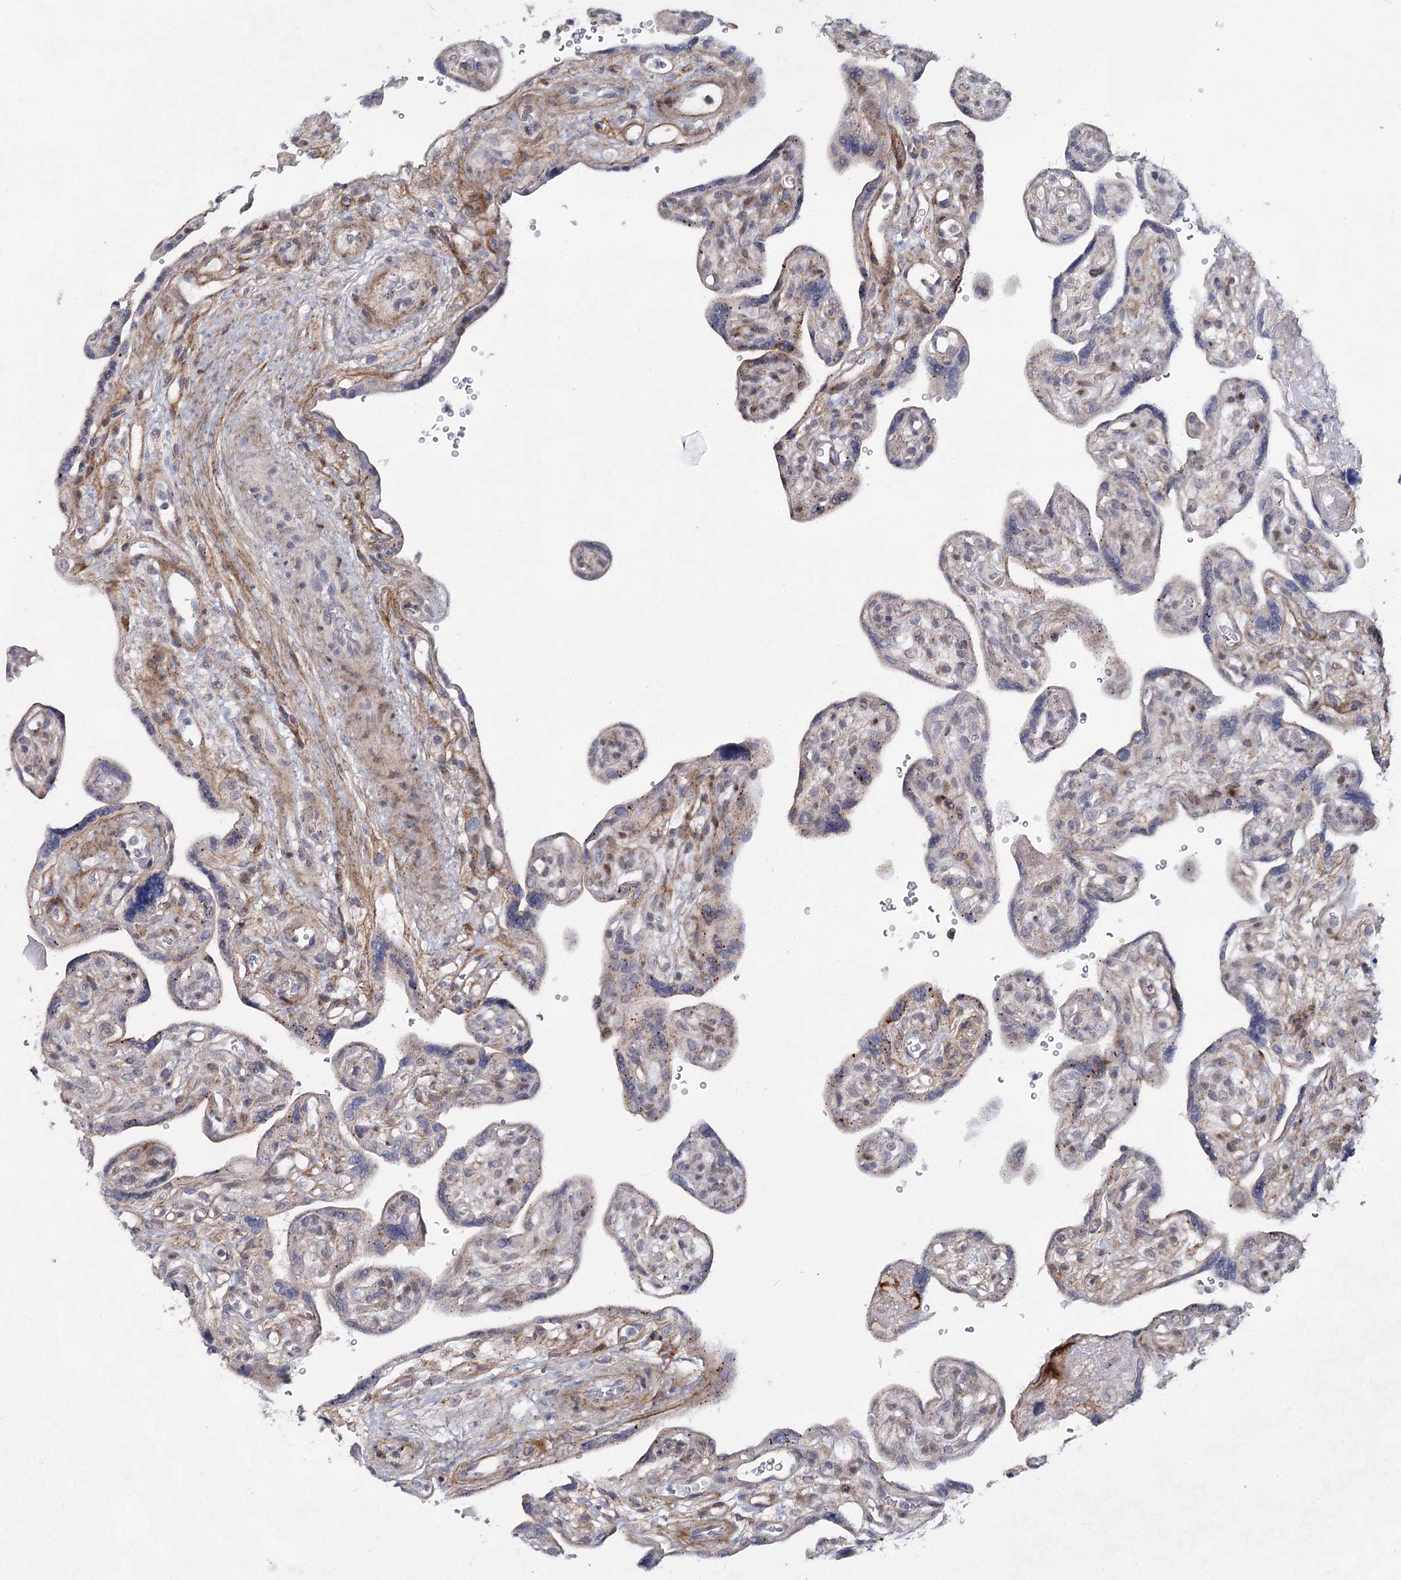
{"staining": {"intensity": "strong", "quantity": "<25%", "location": "cytoplasmic/membranous"}, "tissue": "placenta", "cell_type": "Trophoblastic cells", "image_type": "normal", "snomed": [{"axis": "morphology", "description": "Normal tissue, NOS"}, {"axis": "topography", "description": "Placenta"}], "caption": "The micrograph demonstrates immunohistochemical staining of benign placenta. There is strong cytoplasmic/membranous staining is seen in about <25% of trophoblastic cells.", "gene": "ATL2", "patient": {"sex": "female", "age": 39}}